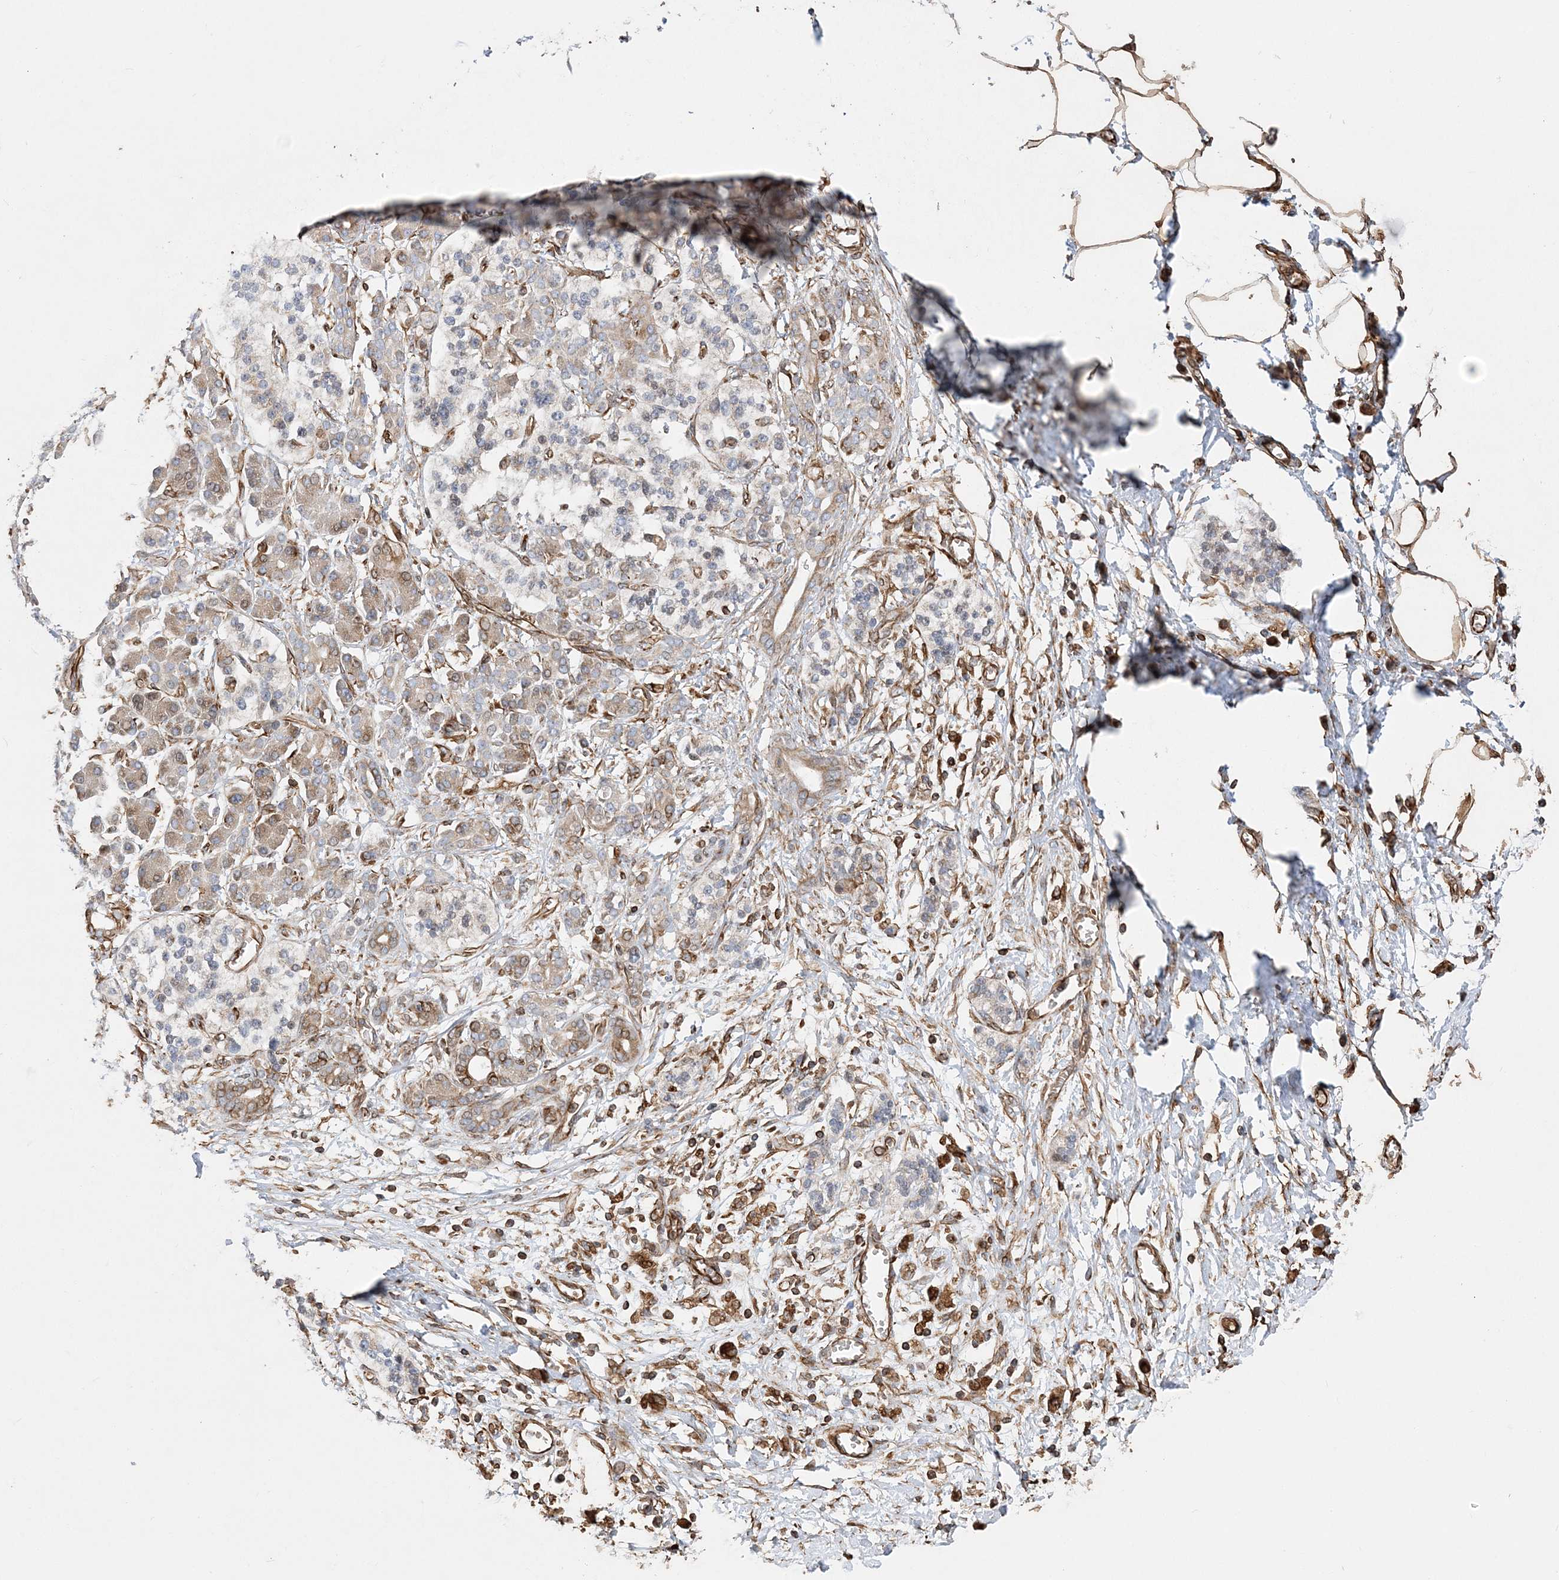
{"staining": {"intensity": "strong", "quantity": ">75%", "location": "cytoplasmic/membranous"}, "tissue": "adipose tissue", "cell_type": "Adipocytes", "image_type": "normal", "snomed": [{"axis": "morphology", "description": "Normal tissue, NOS"}, {"axis": "morphology", "description": "Adenocarcinoma, NOS"}, {"axis": "topography", "description": "Pancreas"}, {"axis": "topography", "description": "Peripheral nerve tissue"}], "caption": "Immunohistochemical staining of normal adipose tissue demonstrates high levels of strong cytoplasmic/membranous expression in approximately >75% of adipocytes. The protein of interest is stained brown, and the nuclei are stained in blue (DAB (3,3'-diaminobenzidine) IHC with brightfield microscopy, high magnification).", "gene": "FAM114A2", "patient": {"sex": "male", "age": 59}}